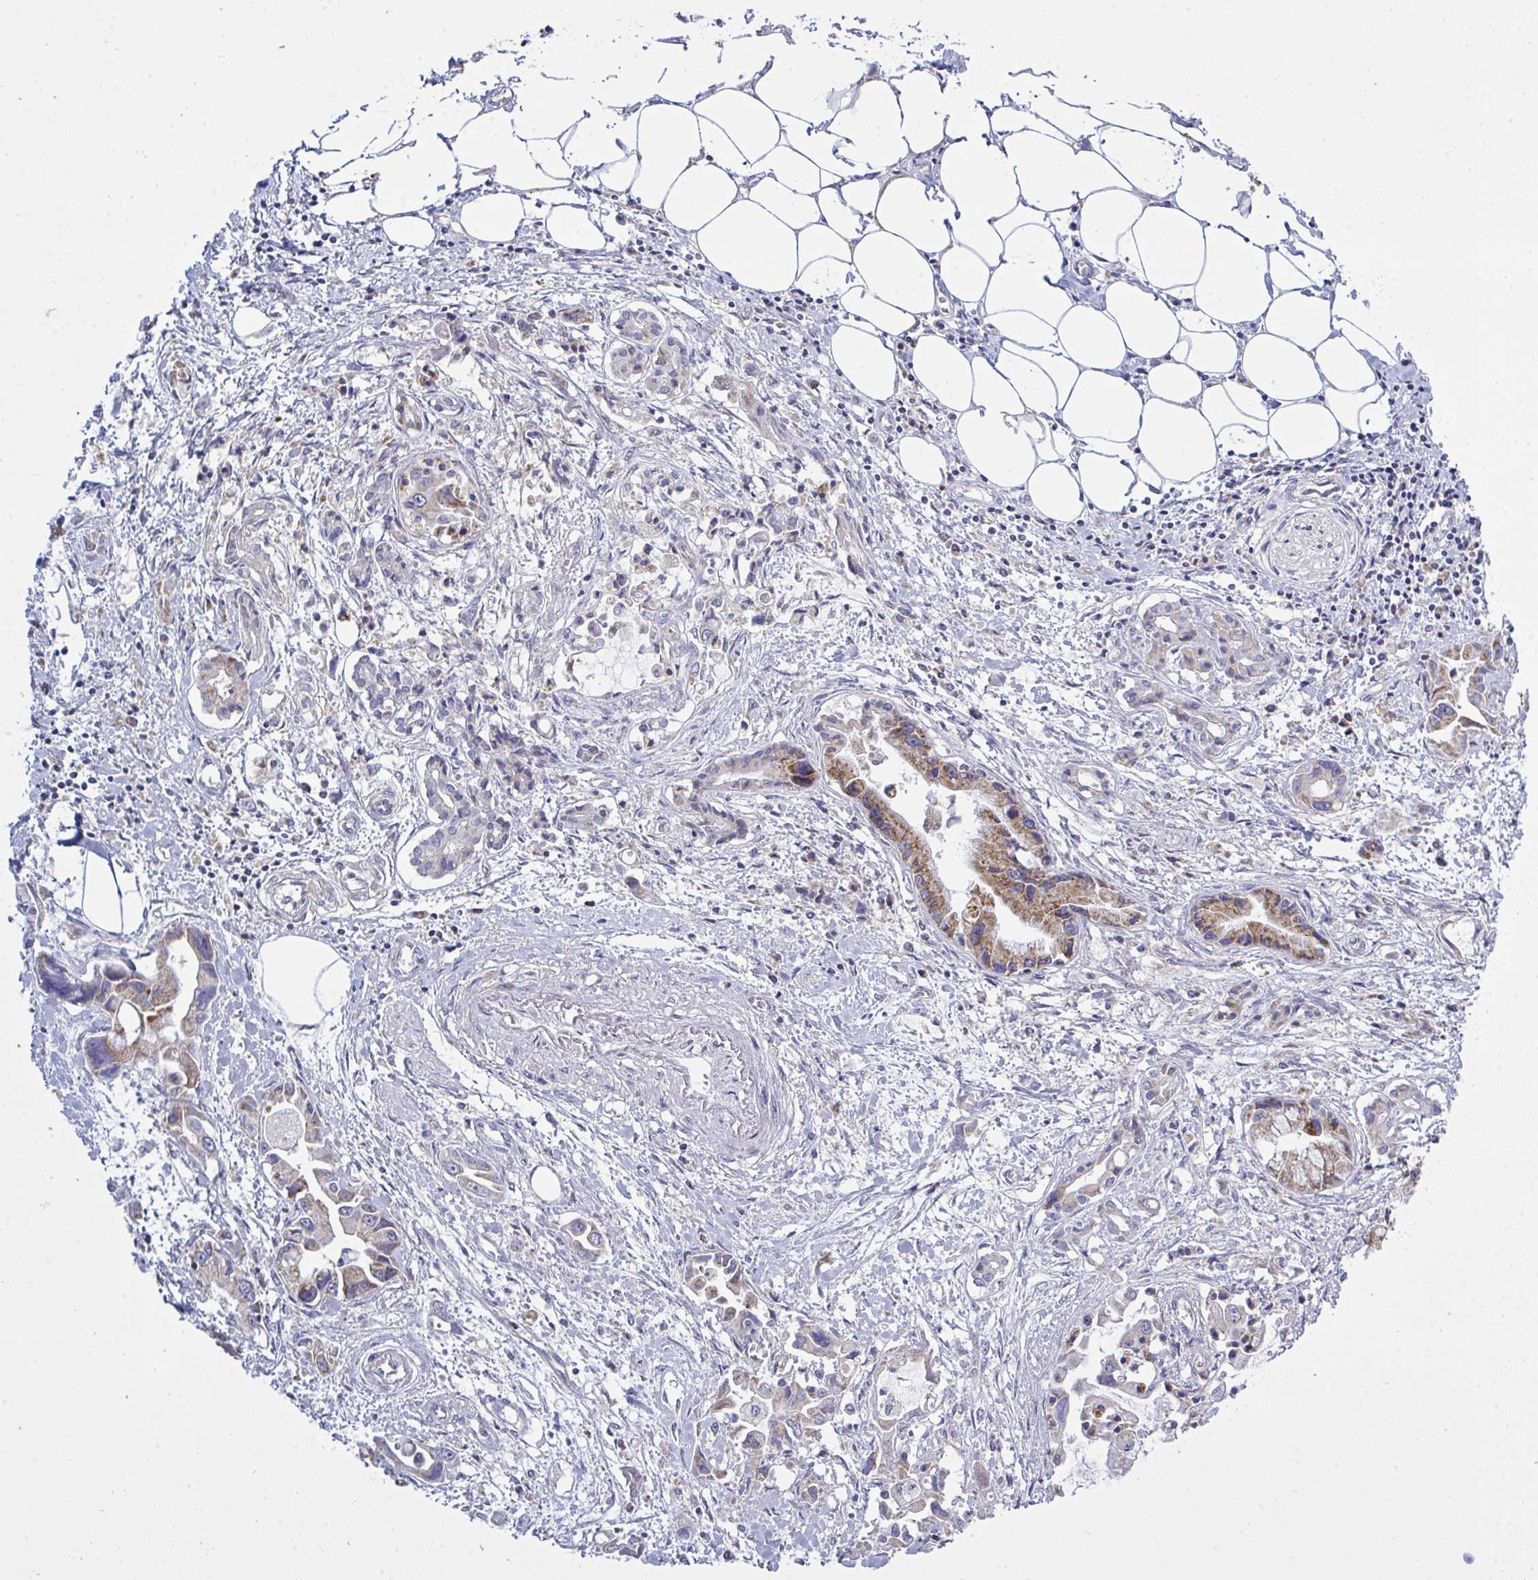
{"staining": {"intensity": "moderate", "quantity": "25%-75%", "location": "cytoplasmic/membranous"}, "tissue": "pancreatic cancer", "cell_type": "Tumor cells", "image_type": "cancer", "snomed": [{"axis": "morphology", "description": "Adenocarcinoma, NOS"}, {"axis": "topography", "description": "Pancreas"}], "caption": "Human pancreatic cancer (adenocarcinoma) stained for a protein (brown) exhibits moderate cytoplasmic/membranous positive positivity in about 25%-75% of tumor cells.", "gene": "NDUFA7", "patient": {"sex": "male", "age": 84}}